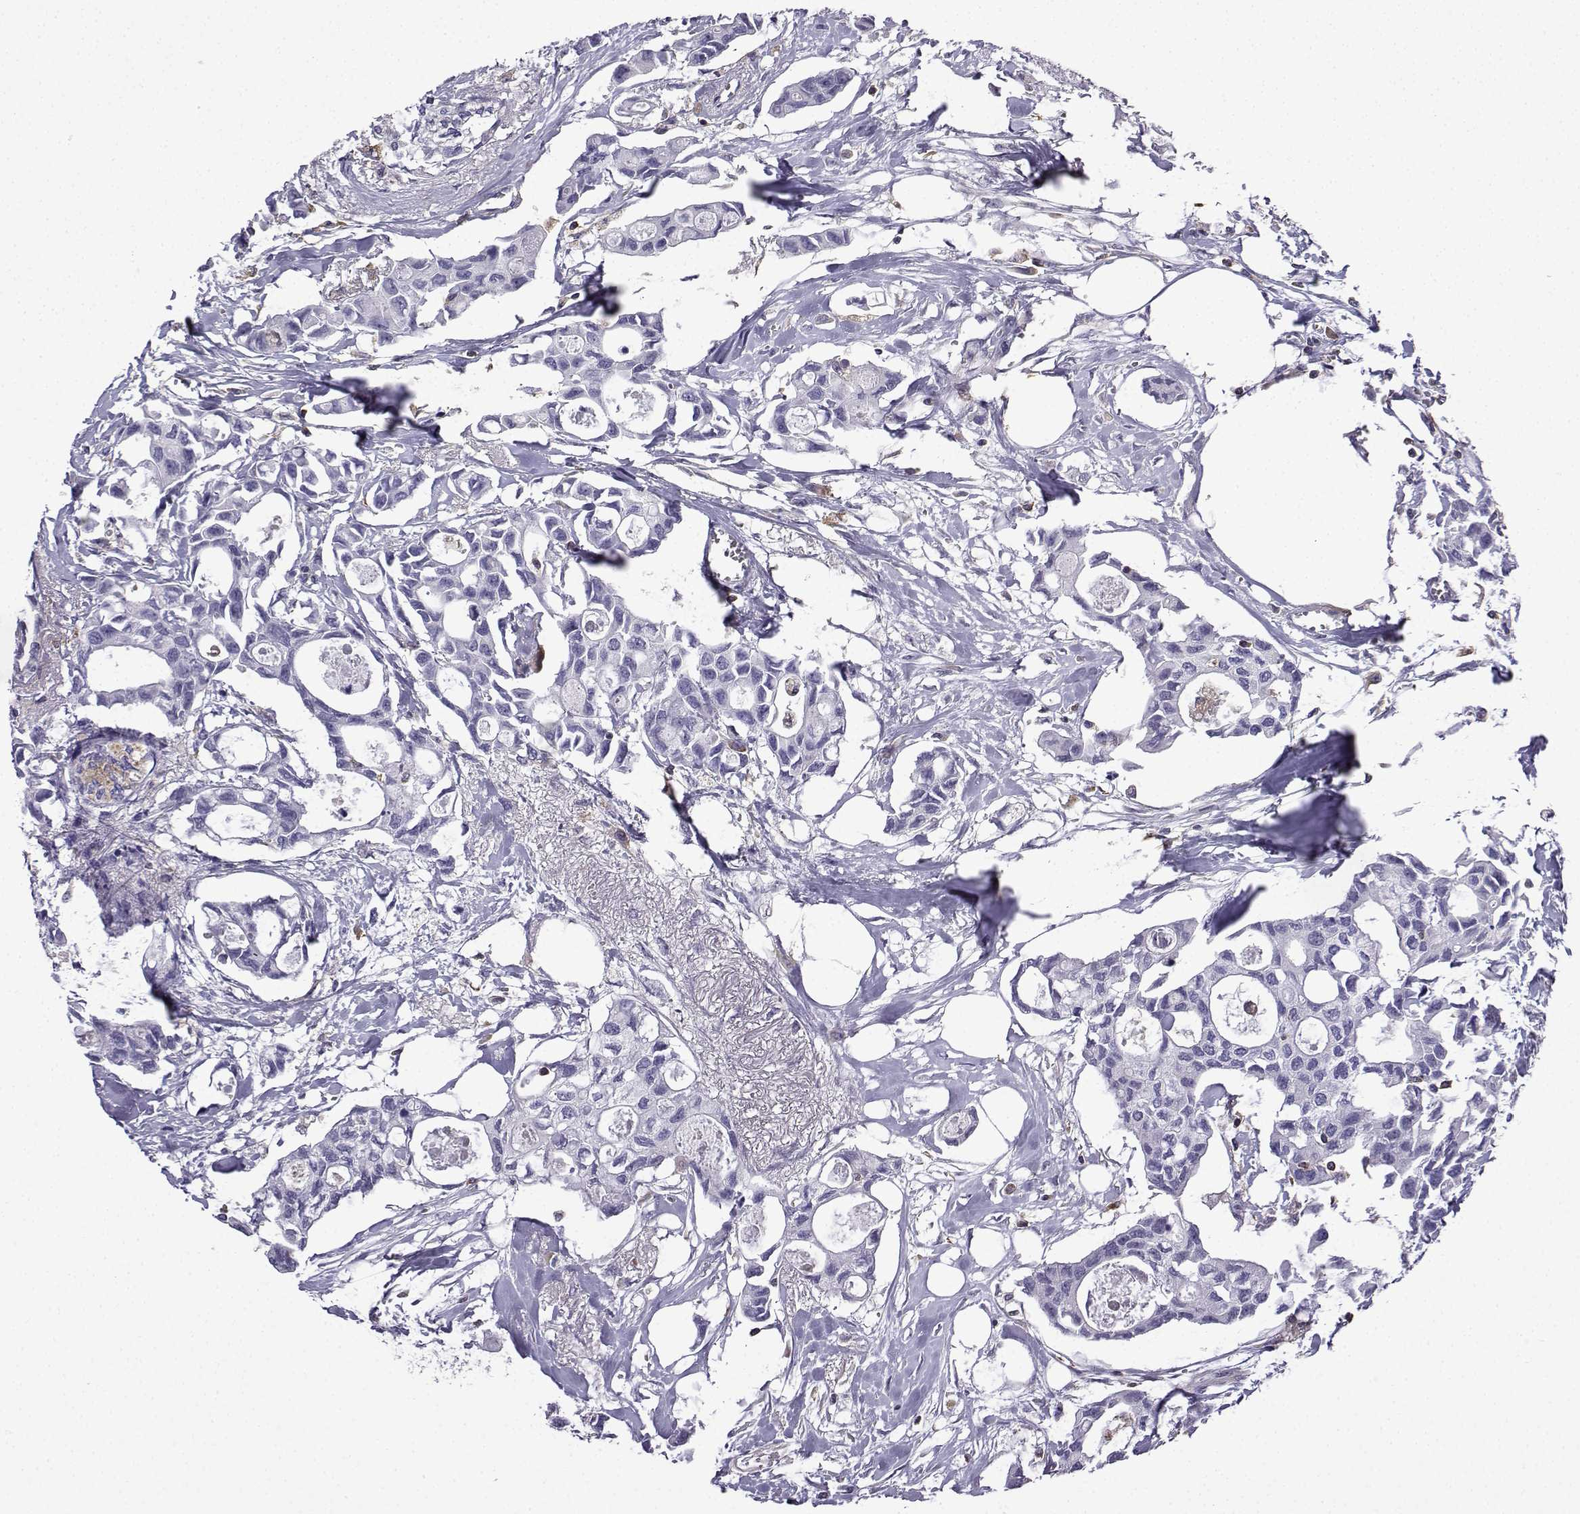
{"staining": {"intensity": "negative", "quantity": "none", "location": "none"}, "tissue": "breast cancer", "cell_type": "Tumor cells", "image_type": "cancer", "snomed": [{"axis": "morphology", "description": "Duct carcinoma"}, {"axis": "topography", "description": "Breast"}], "caption": "An IHC micrograph of breast cancer (invasive ductal carcinoma) is shown. There is no staining in tumor cells of breast cancer (invasive ductal carcinoma). (Stains: DAB immunohistochemistry with hematoxylin counter stain, Microscopy: brightfield microscopy at high magnification).", "gene": "DOCK10", "patient": {"sex": "female", "age": 83}}